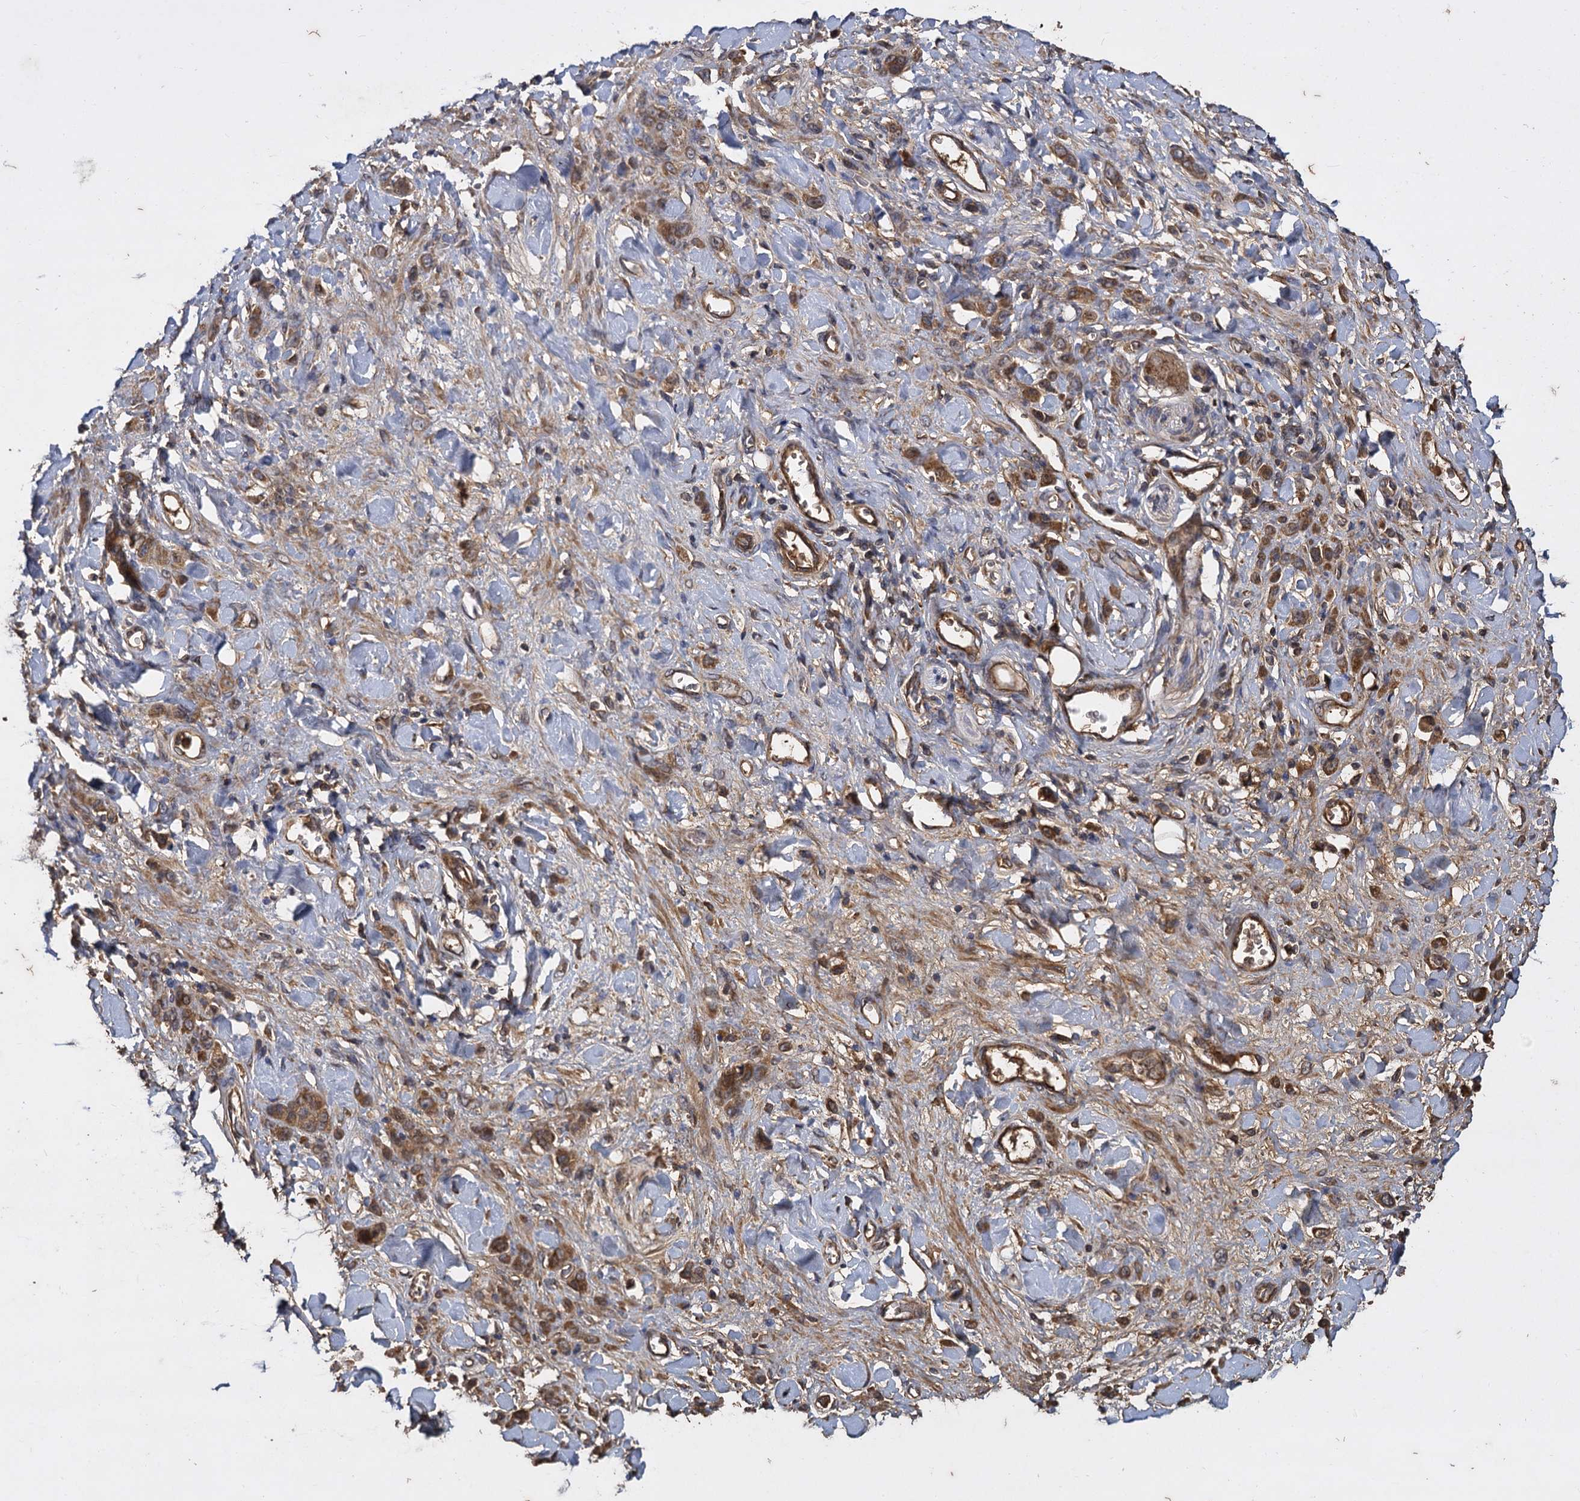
{"staining": {"intensity": "moderate", "quantity": ">75%", "location": "cytoplasmic/membranous"}, "tissue": "stomach cancer", "cell_type": "Tumor cells", "image_type": "cancer", "snomed": [{"axis": "morphology", "description": "Normal tissue, NOS"}, {"axis": "morphology", "description": "Adenocarcinoma, NOS"}, {"axis": "topography", "description": "Stomach"}], "caption": "Stomach cancer stained with a brown dye demonstrates moderate cytoplasmic/membranous positive positivity in about >75% of tumor cells.", "gene": "GCLC", "patient": {"sex": "male", "age": 82}}